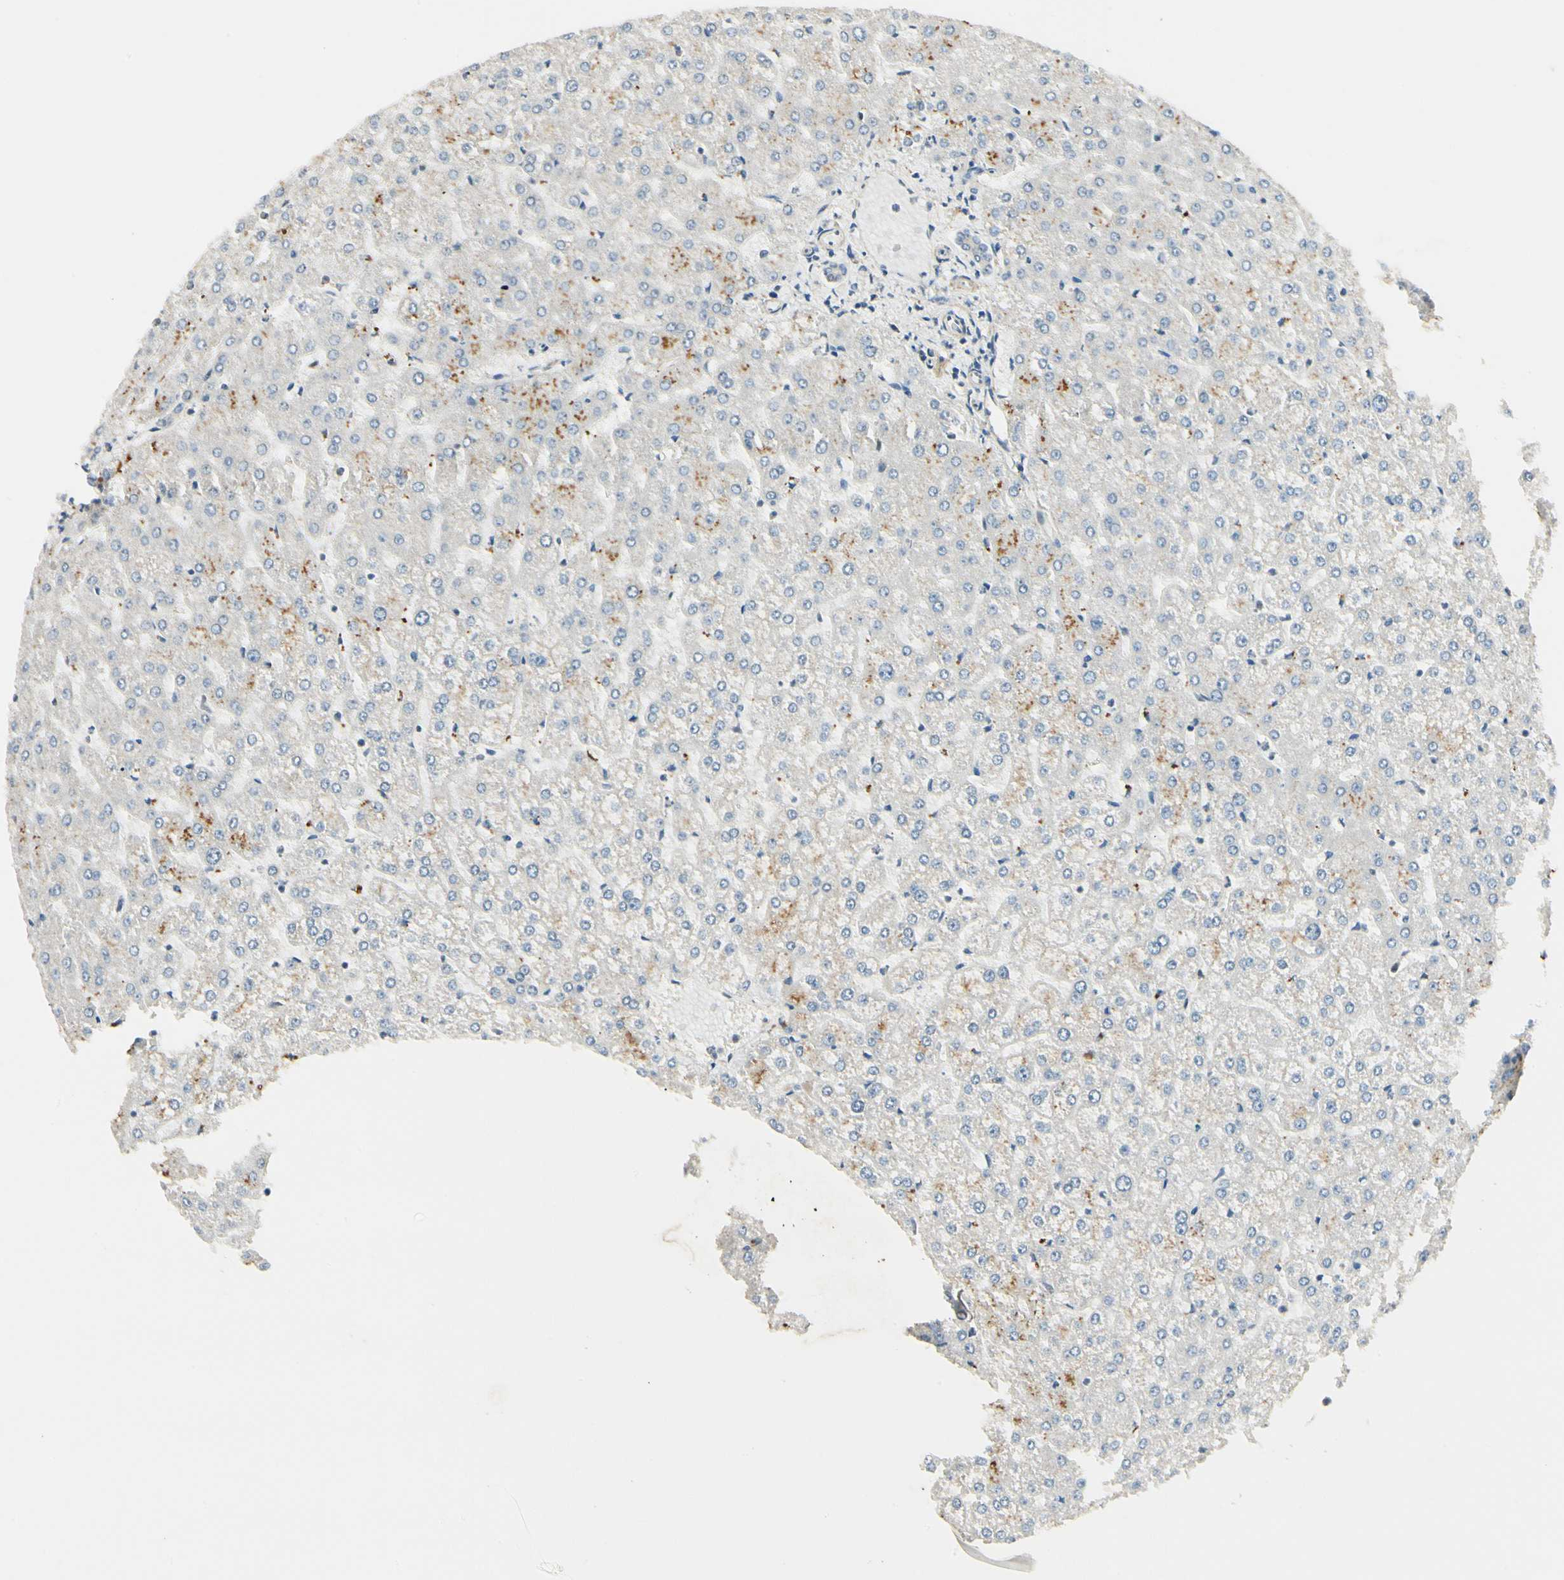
{"staining": {"intensity": "negative", "quantity": "none", "location": "none"}, "tissue": "liver", "cell_type": "Cholangiocytes", "image_type": "normal", "snomed": [{"axis": "morphology", "description": "Normal tissue, NOS"}, {"axis": "topography", "description": "Liver"}], "caption": "This is an IHC micrograph of benign human liver. There is no expression in cholangiocytes.", "gene": "P4HA3", "patient": {"sex": "female", "age": 32}}